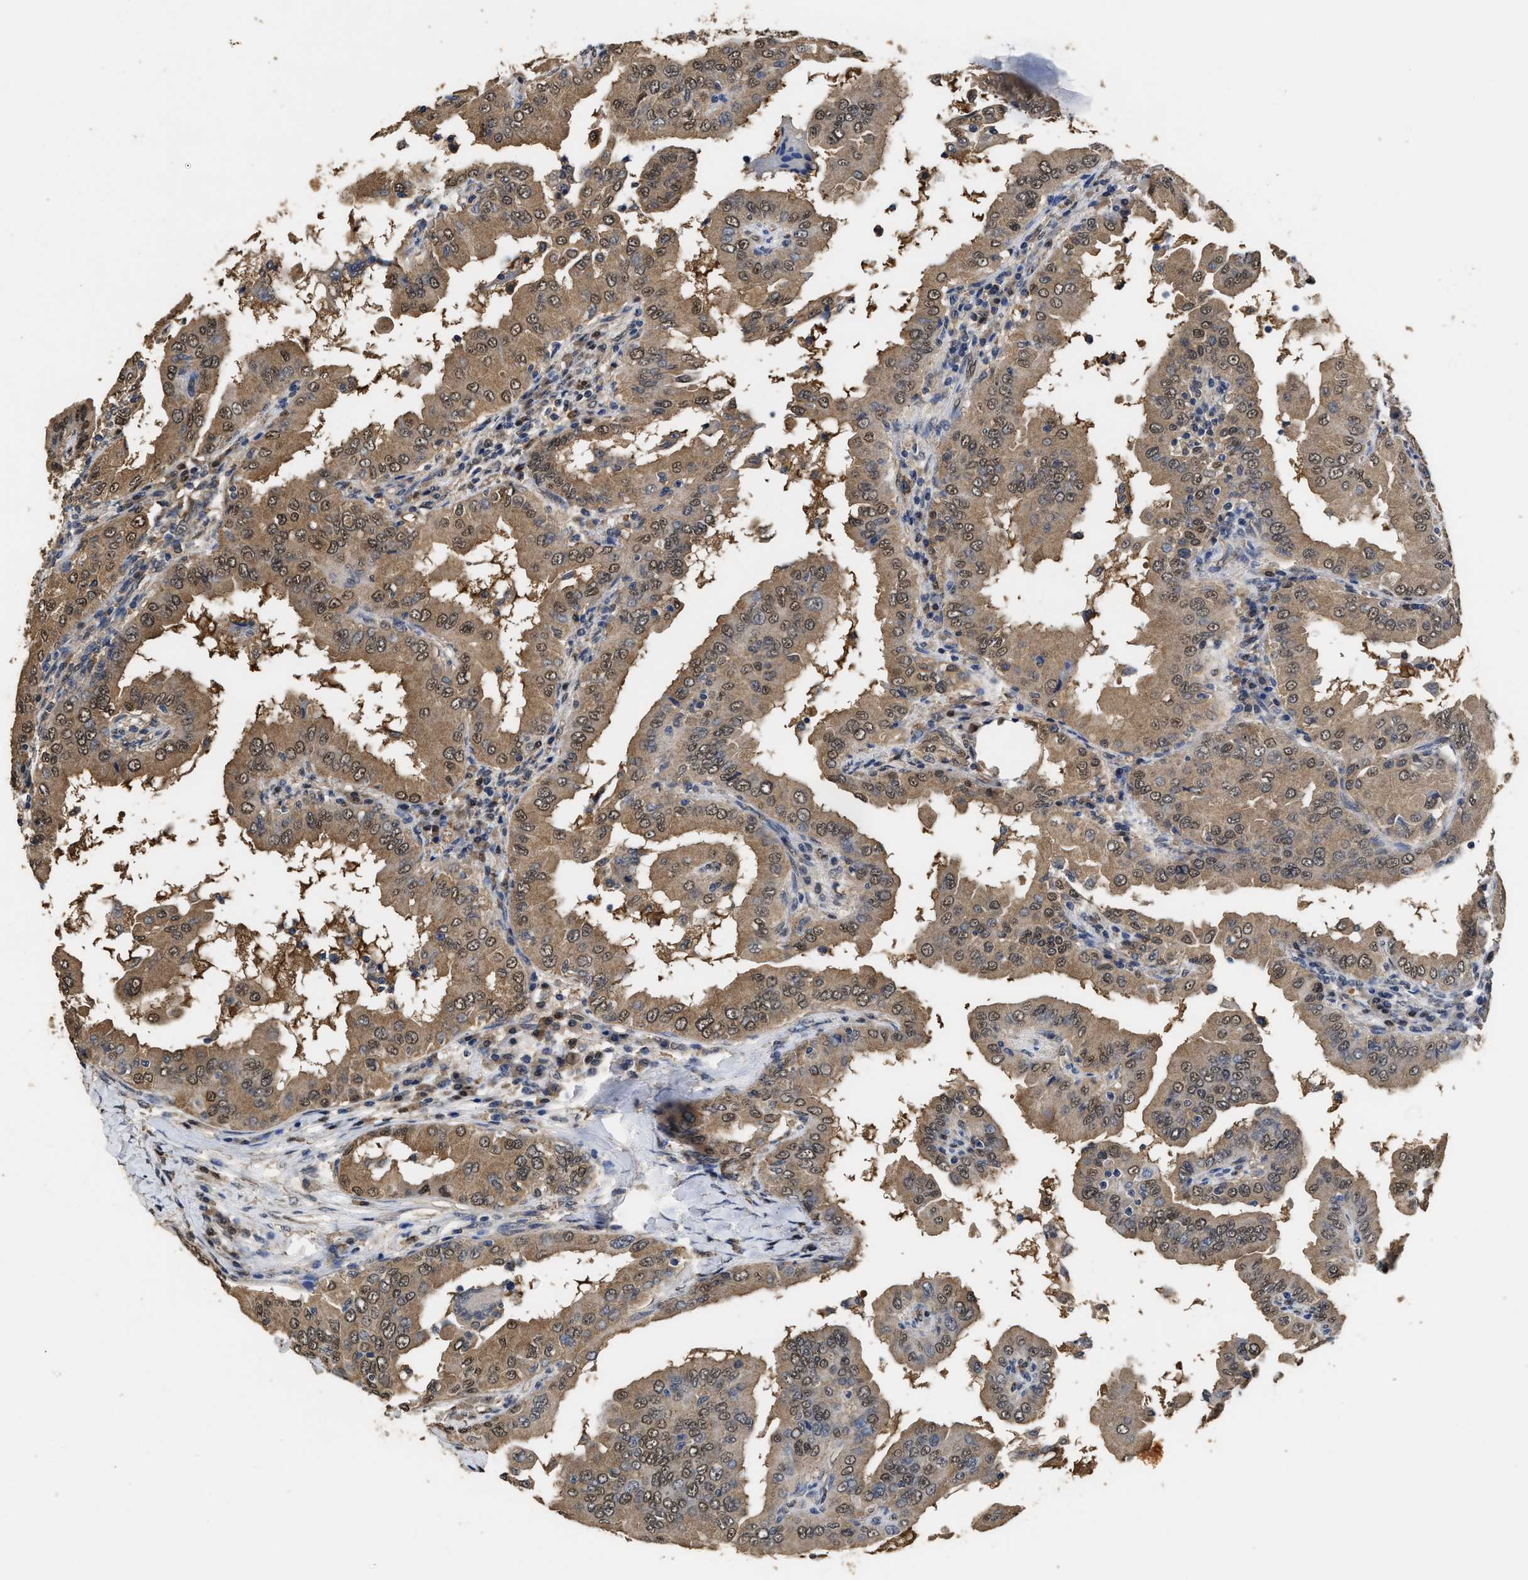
{"staining": {"intensity": "moderate", "quantity": ">75%", "location": "cytoplasmic/membranous,nuclear"}, "tissue": "thyroid cancer", "cell_type": "Tumor cells", "image_type": "cancer", "snomed": [{"axis": "morphology", "description": "Papillary adenocarcinoma, NOS"}, {"axis": "topography", "description": "Thyroid gland"}], "caption": "About >75% of tumor cells in human papillary adenocarcinoma (thyroid) reveal moderate cytoplasmic/membranous and nuclear protein positivity as visualized by brown immunohistochemical staining.", "gene": "YWHAE", "patient": {"sex": "male", "age": 33}}